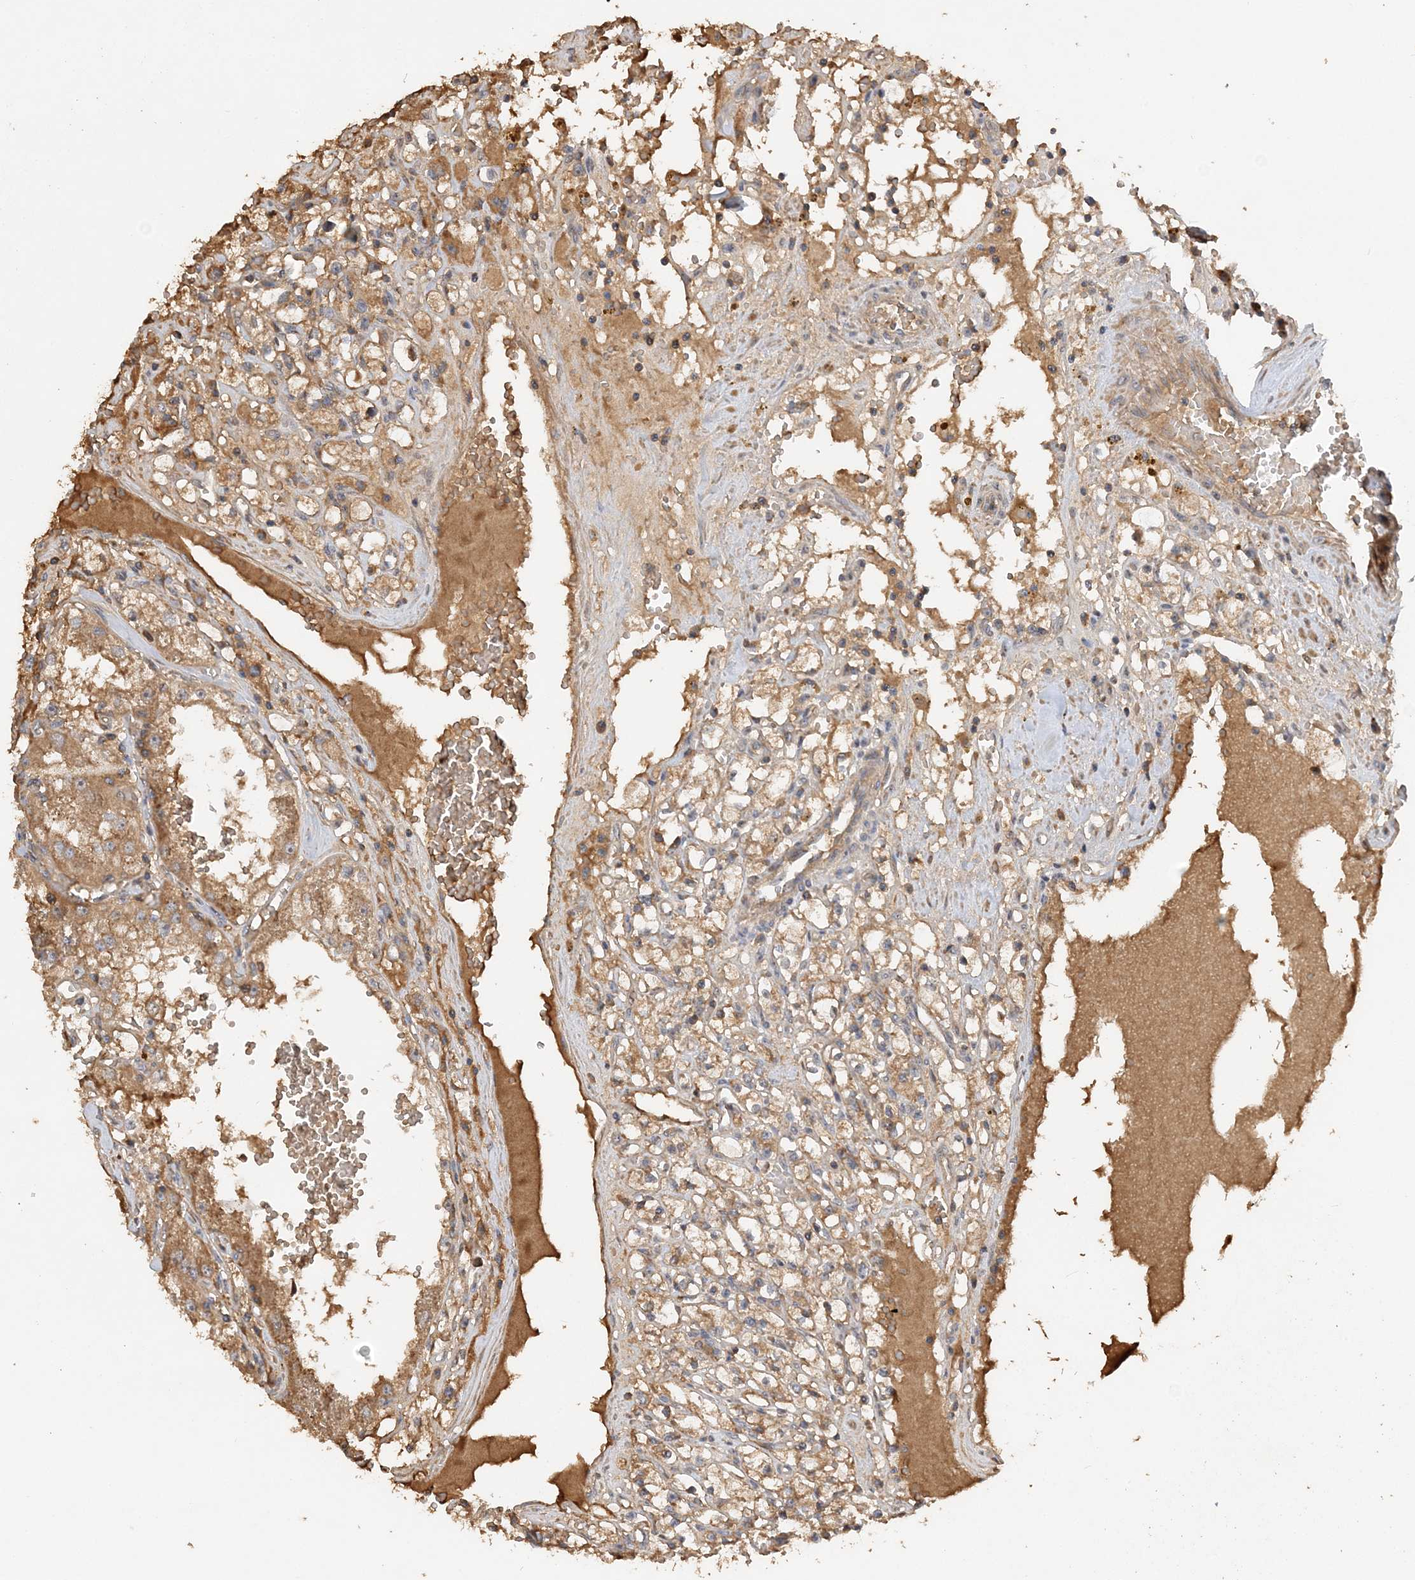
{"staining": {"intensity": "moderate", "quantity": ">75%", "location": "cytoplasmic/membranous"}, "tissue": "renal cancer", "cell_type": "Tumor cells", "image_type": "cancer", "snomed": [{"axis": "morphology", "description": "Adenocarcinoma, NOS"}, {"axis": "topography", "description": "Kidney"}], "caption": "Renal cancer (adenocarcinoma) stained with IHC demonstrates moderate cytoplasmic/membranous expression in approximately >75% of tumor cells. The staining was performed using DAB (3,3'-diaminobenzidine), with brown indicating positive protein expression. Nuclei are stained blue with hematoxylin.", "gene": "GRINA", "patient": {"sex": "male", "age": 56}}